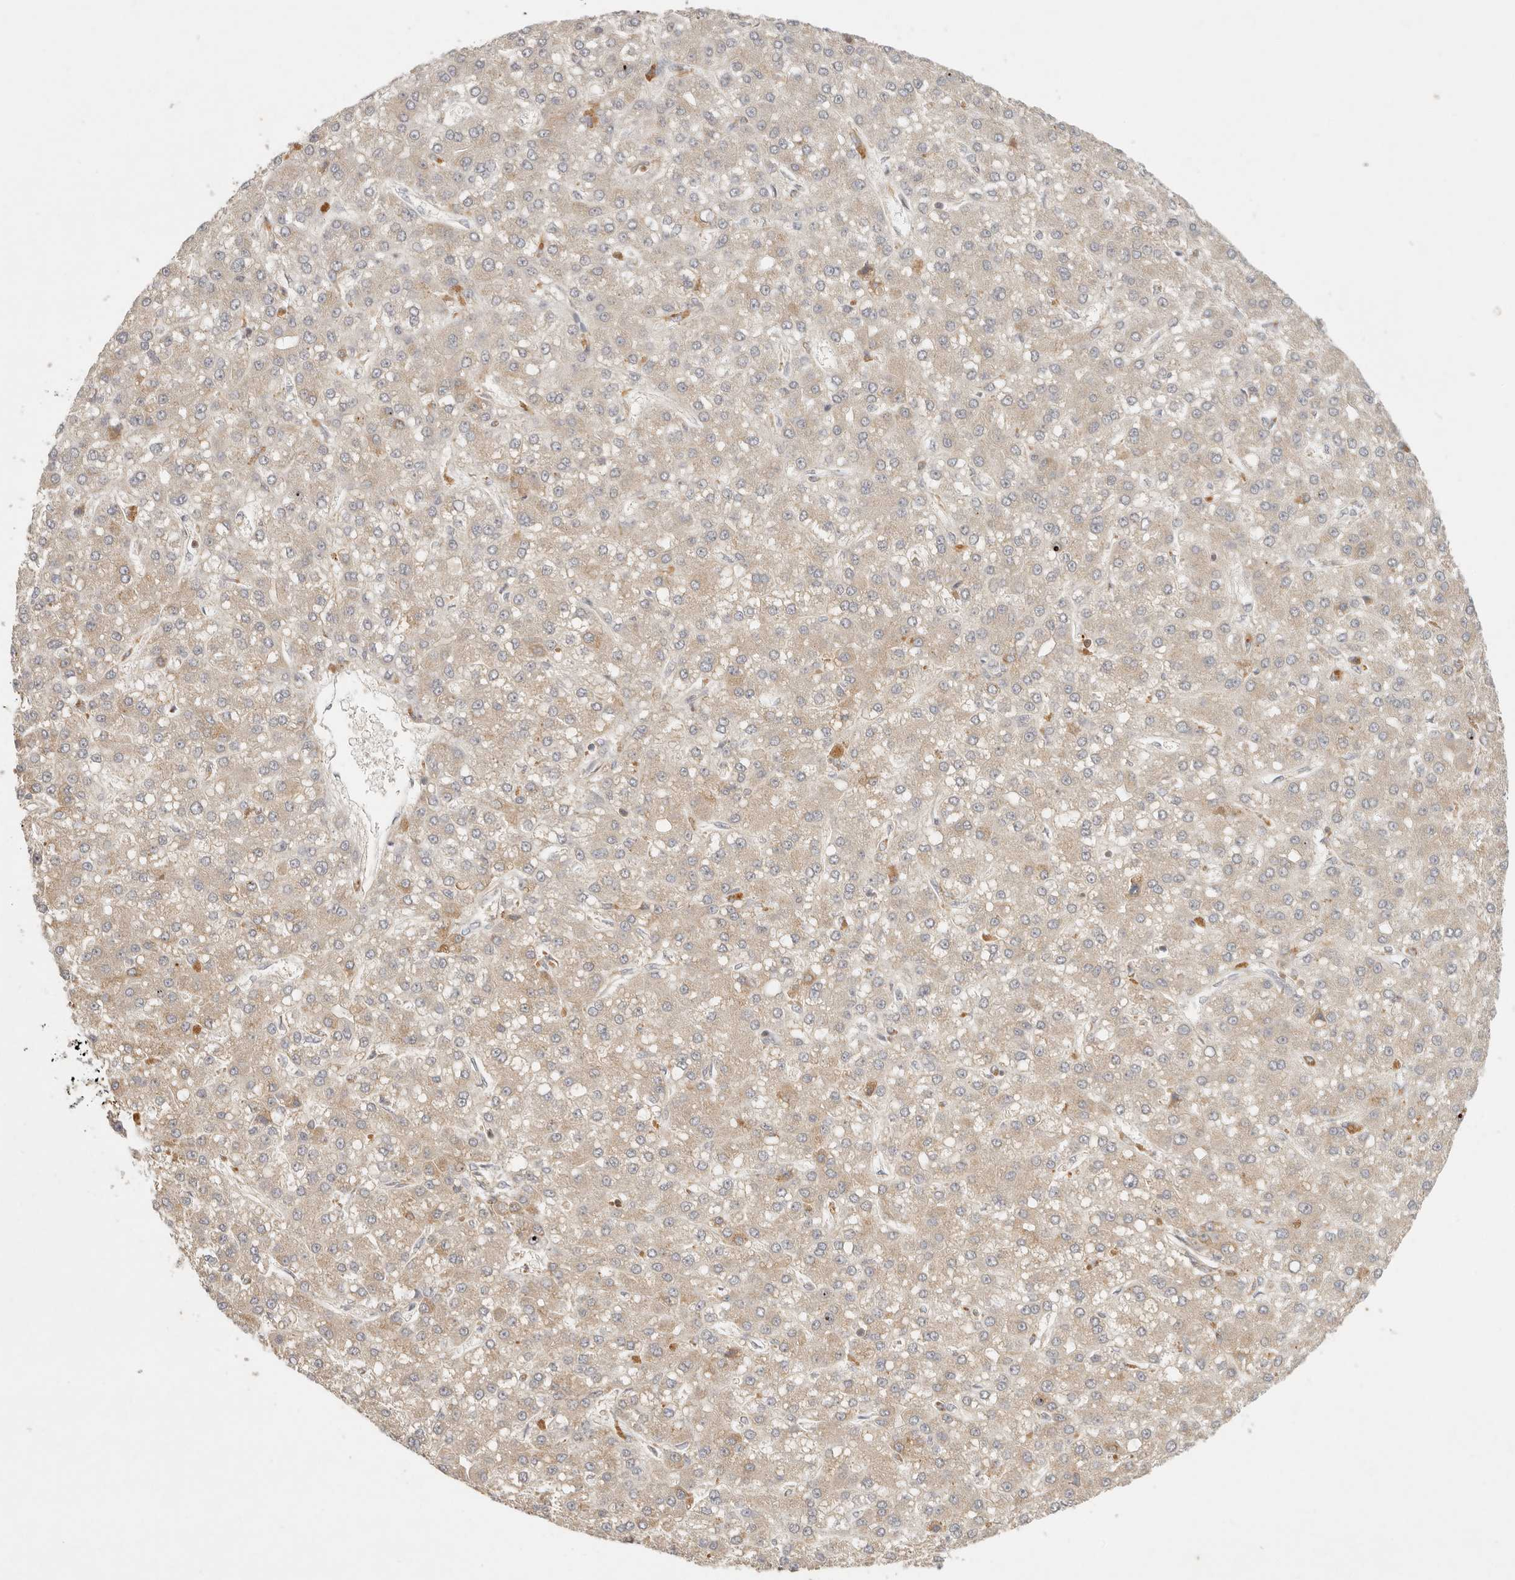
{"staining": {"intensity": "moderate", "quantity": "25%-75%", "location": "cytoplasmic/membranous"}, "tissue": "liver cancer", "cell_type": "Tumor cells", "image_type": "cancer", "snomed": [{"axis": "morphology", "description": "Carcinoma, Hepatocellular, NOS"}, {"axis": "topography", "description": "Liver"}], "caption": "Liver cancer stained with a protein marker shows moderate staining in tumor cells.", "gene": "AHDC1", "patient": {"sex": "male", "age": 67}}